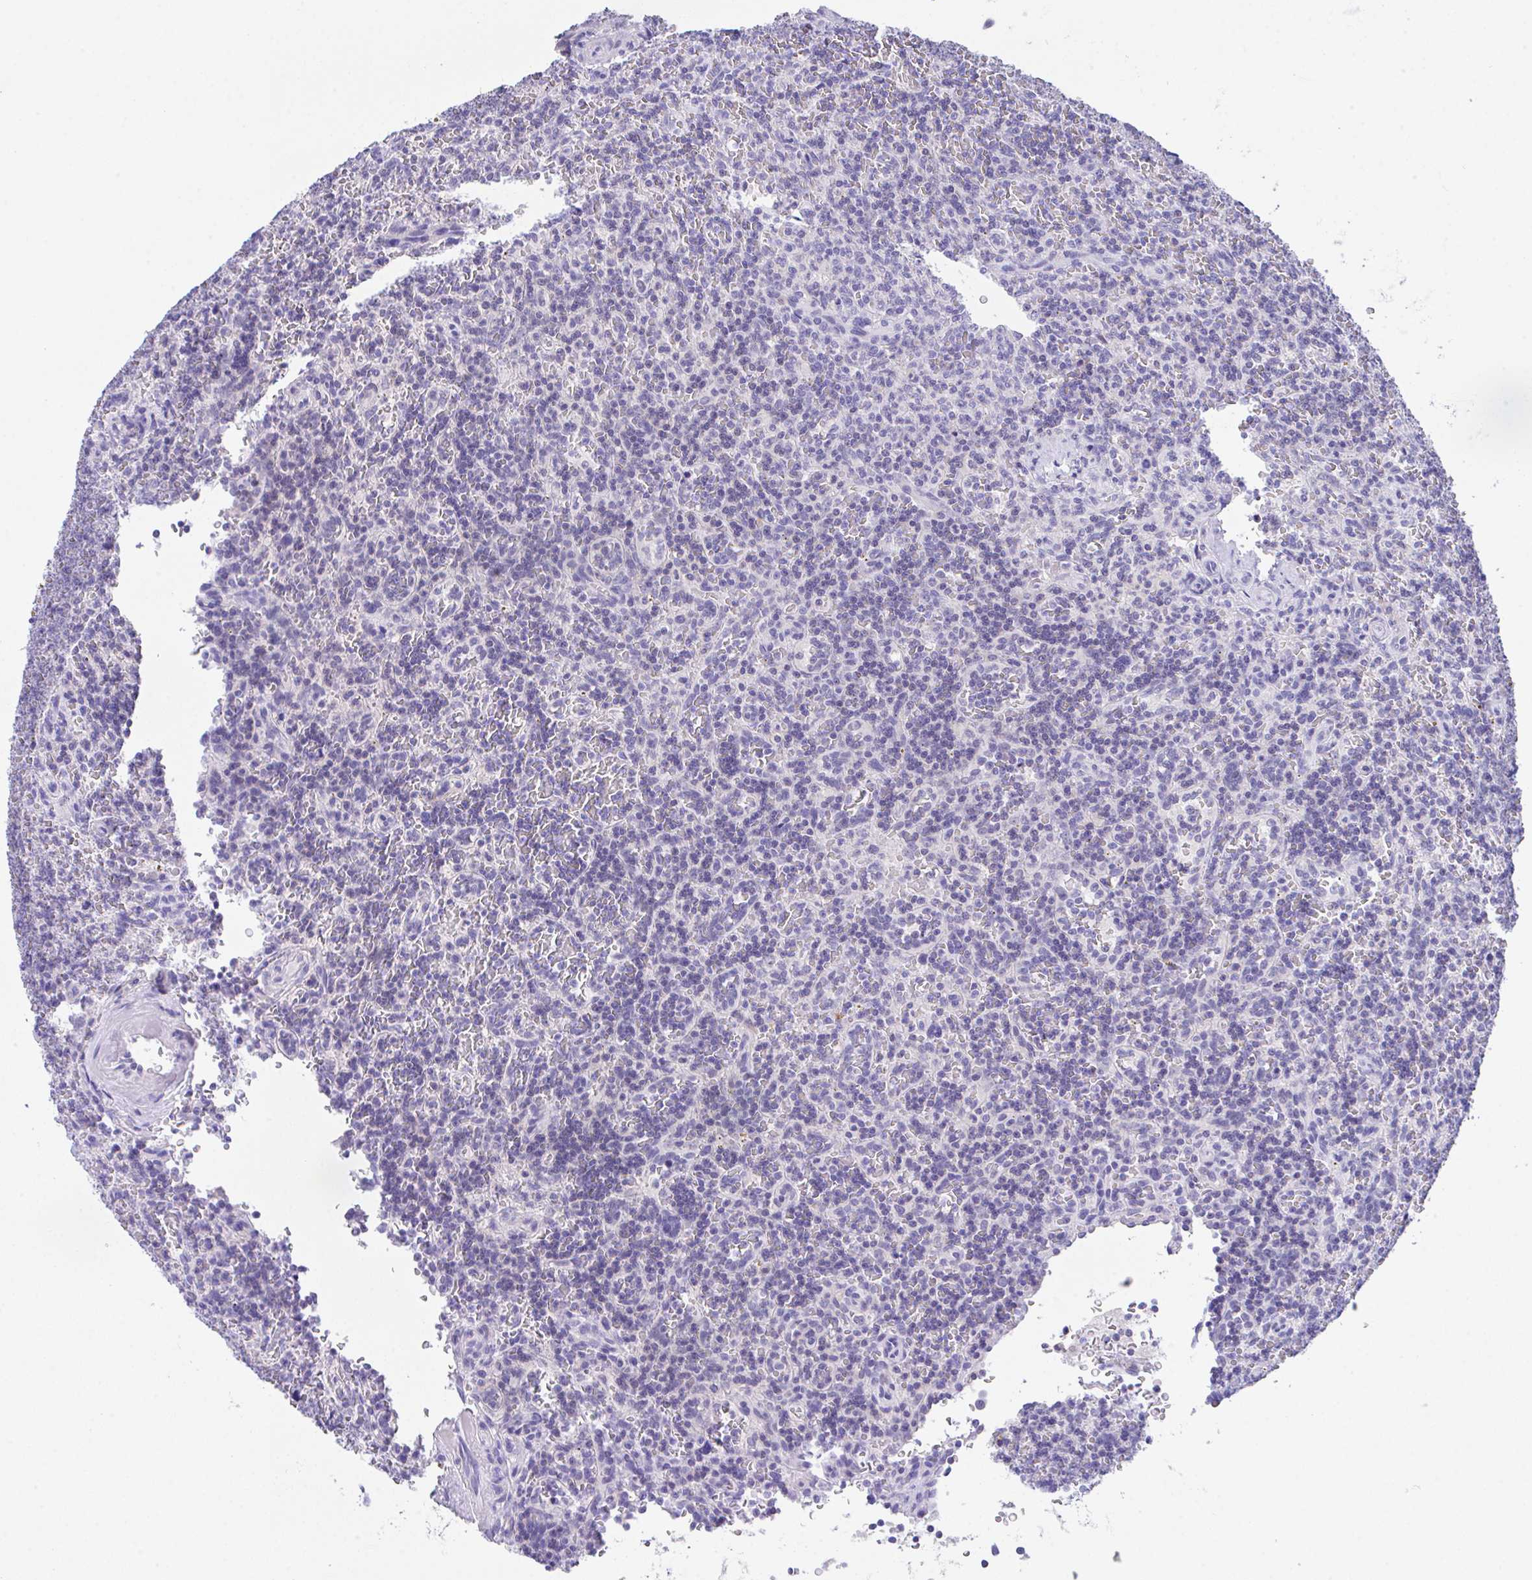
{"staining": {"intensity": "negative", "quantity": "none", "location": "none"}, "tissue": "lymphoma", "cell_type": "Tumor cells", "image_type": "cancer", "snomed": [{"axis": "morphology", "description": "Malignant lymphoma, non-Hodgkin's type, Low grade"}, {"axis": "topography", "description": "Spleen"}], "caption": "Immunohistochemistry (IHC) image of human low-grade malignant lymphoma, non-Hodgkin's type stained for a protein (brown), which displays no staining in tumor cells.", "gene": "HOXB4", "patient": {"sex": "male", "age": 73}}